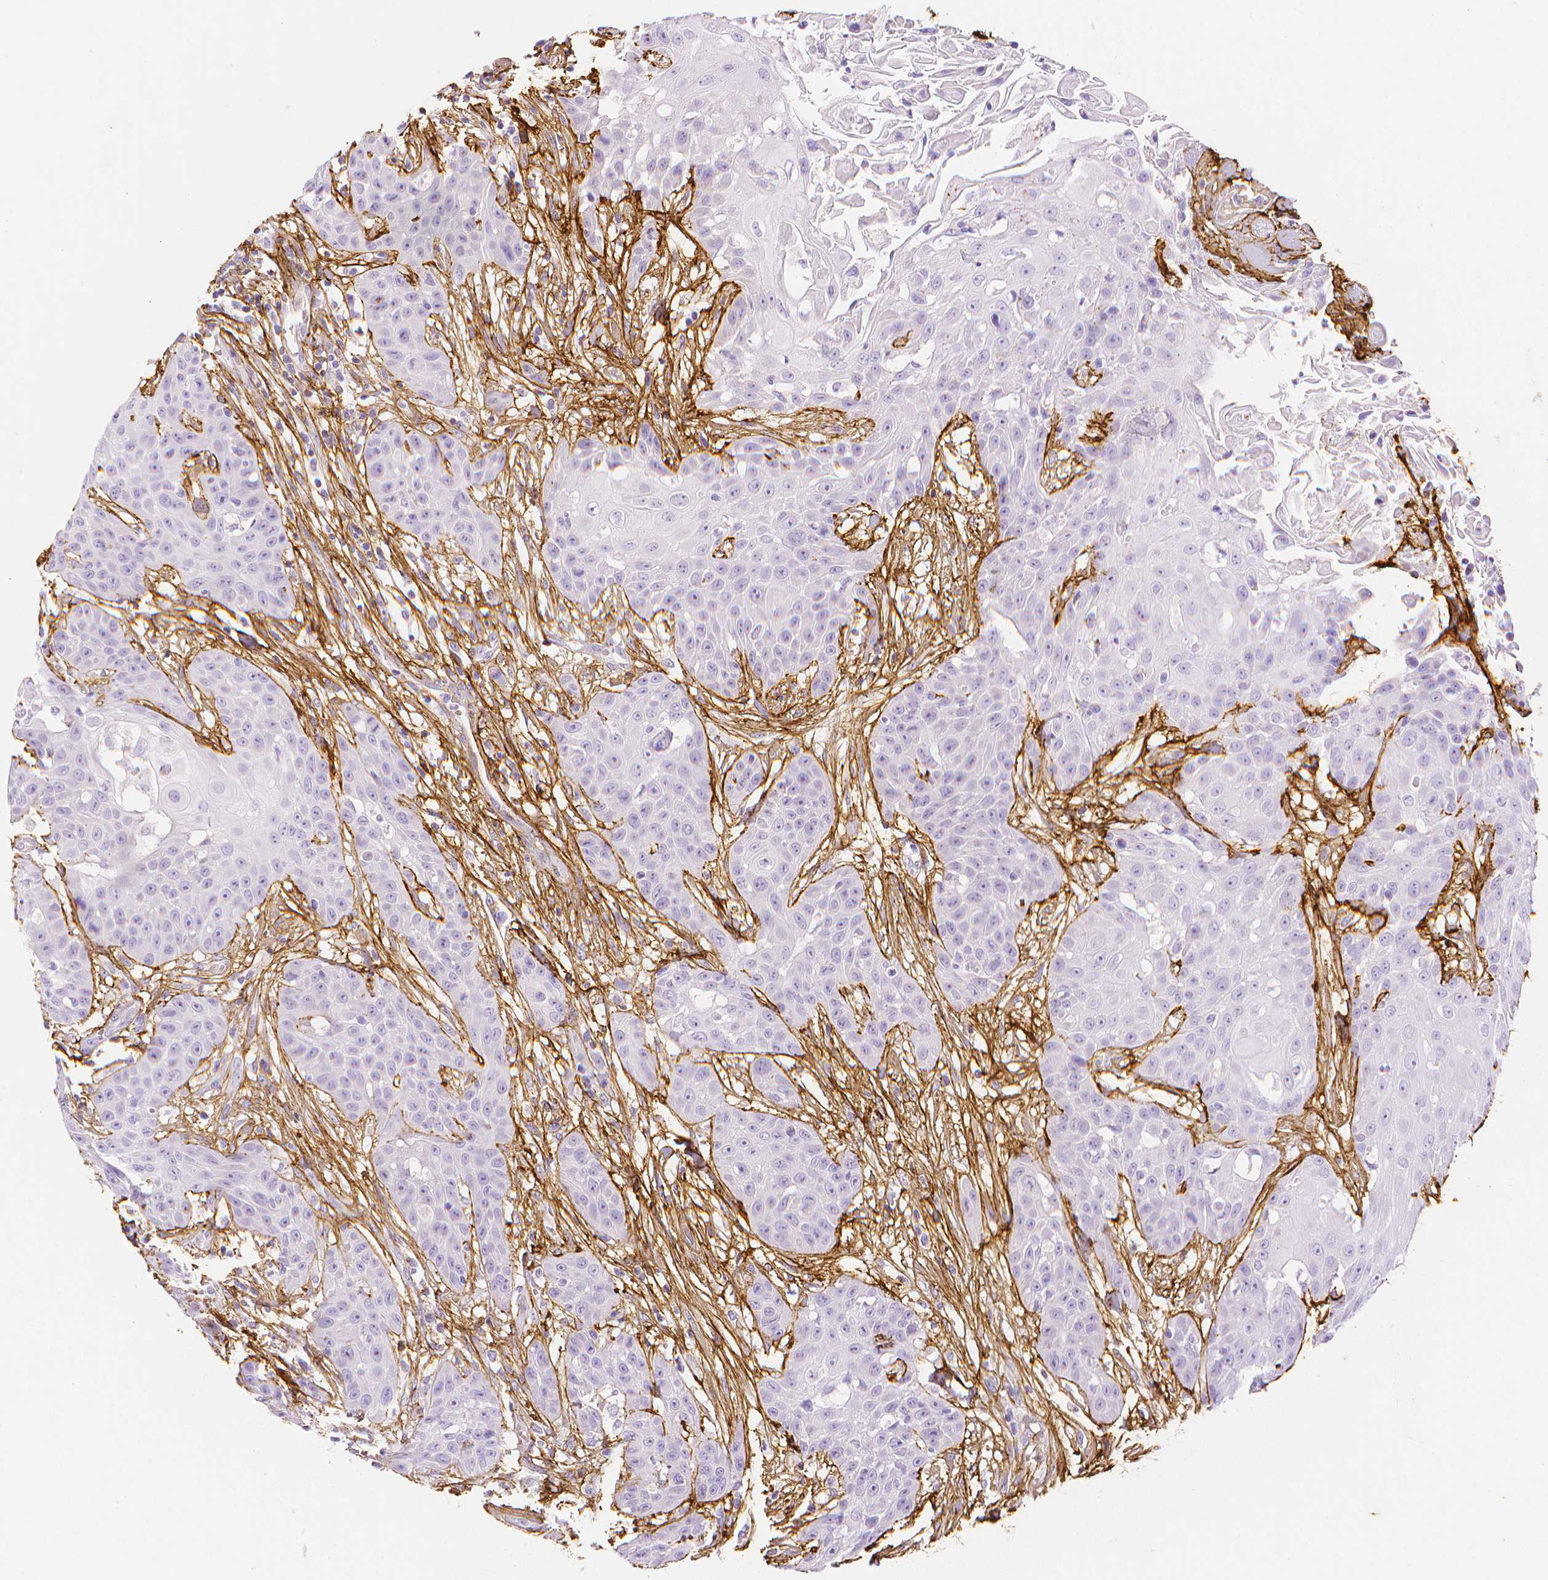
{"staining": {"intensity": "negative", "quantity": "none", "location": "none"}, "tissue": "head and neck cancer", "cell_type": "Tumor cells", "image_type": "cancer", "snomed": [{"axis": "morphology", "description": "Squamous cell carcinoma, NOS"}, {"axis": "topography", "description": "Oral tissue"}, {"axis": "topography", "description": "Head-Neck"}], "caption": "An IHC micrograph of head and neck squamous cell carcinoma is shown. There is no staining in tumor cells of head and neck squamous cell carcinoma.", "gene": "FBN1", "patient": {"sex": "female", "age": 55}}